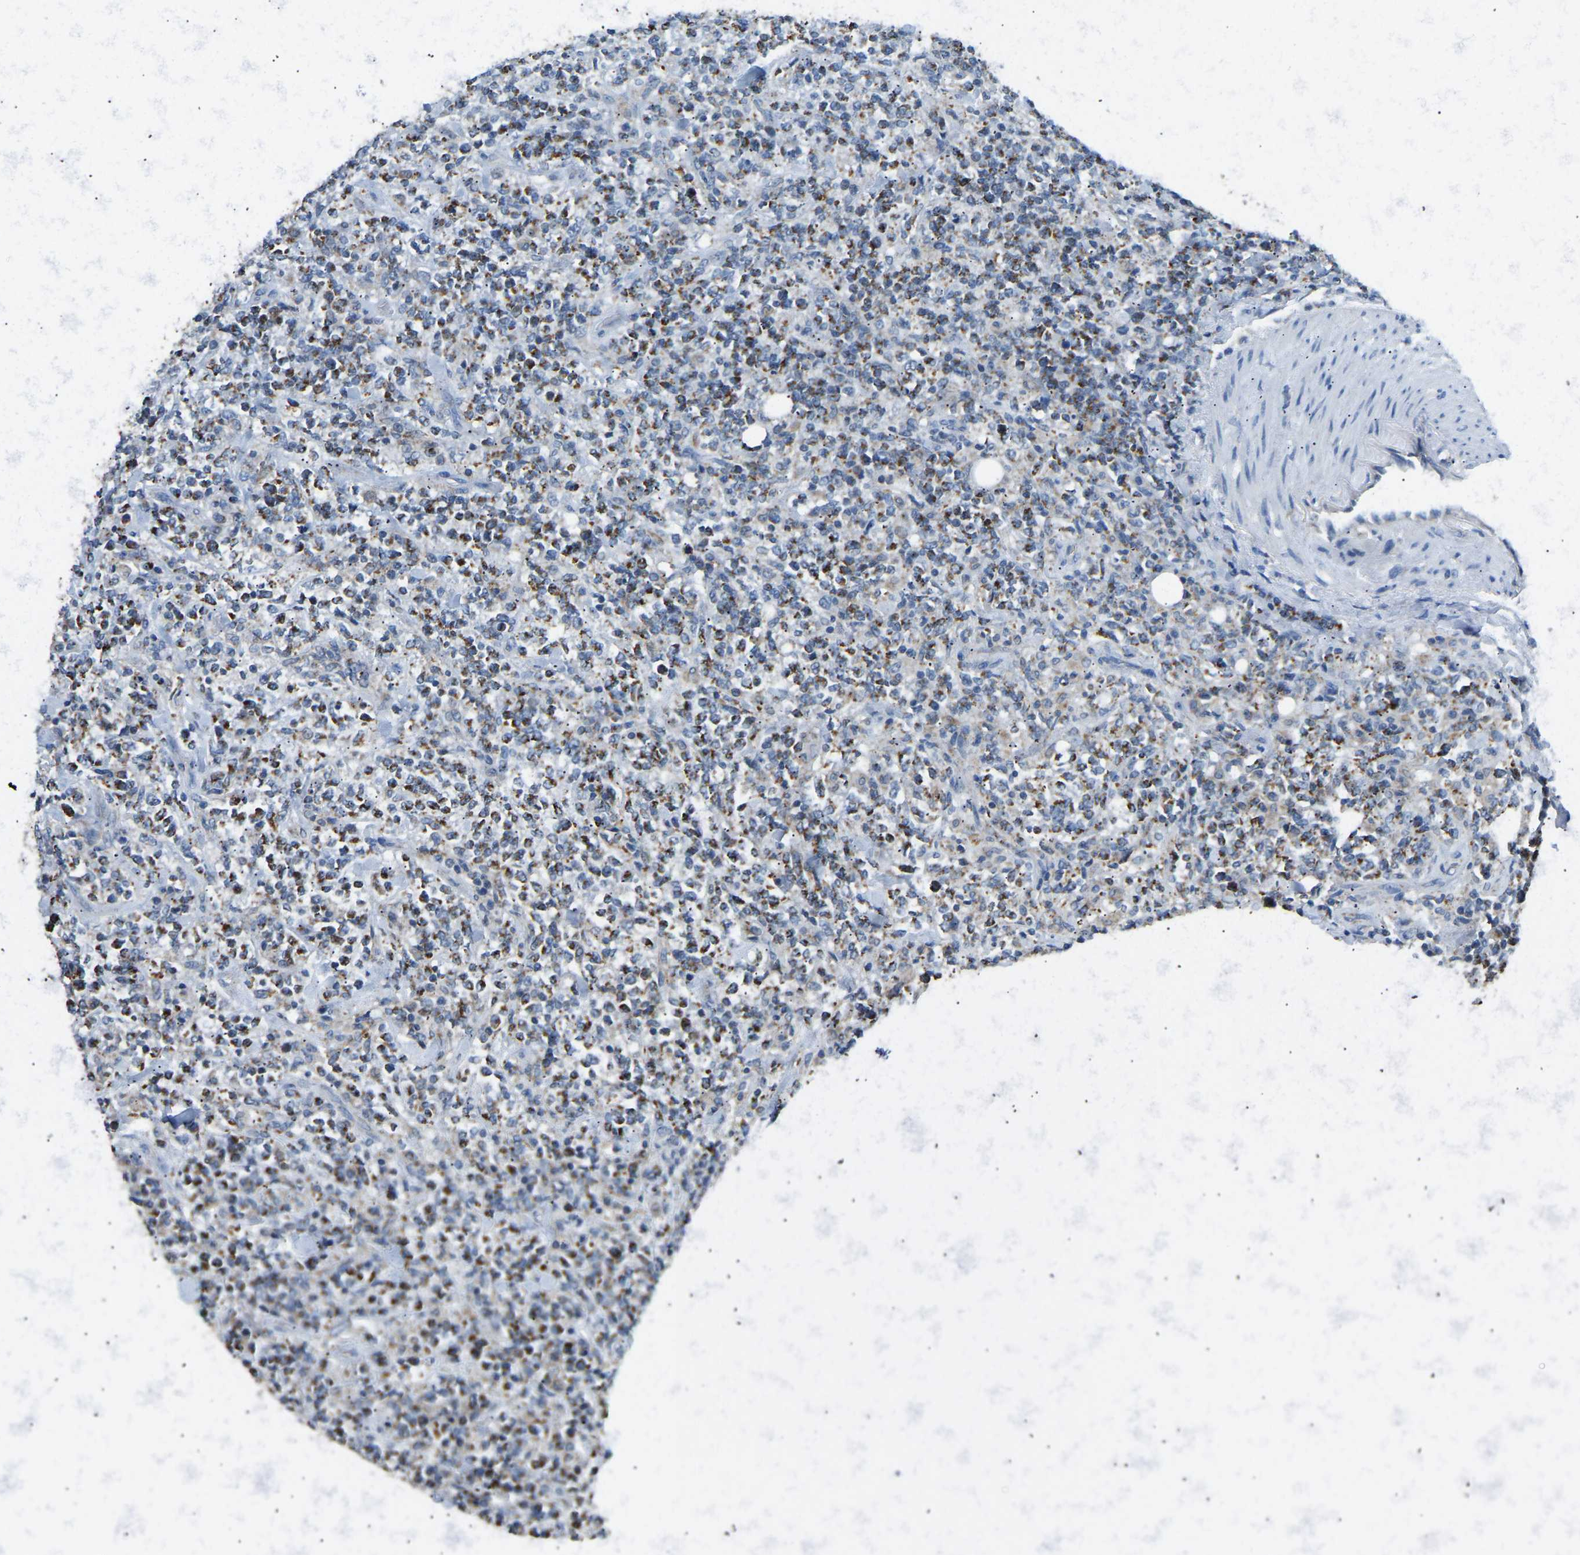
{"staining": {"intensity": "moderate", "quantity": "25%-75%", "location": "cytoplasmic/membranous"}, "tissue": "lymphoma", "cell_type": "Tumor cells", "image_type": "cancer", "snomed": [{"axis": "morphology", "description": "Malignant lymphoma, non-Hodgkin's type, High grade"}, {"axis": "topography", "description": "Soft tissue"}], "caption": "Protein staining exhibits moderate cytoplasmic/membranous positivity in about 25%-75% of tumor cells in lymphoma.", "gene": "ZNF200", "patient": {"sex": "male", "age": 18}}